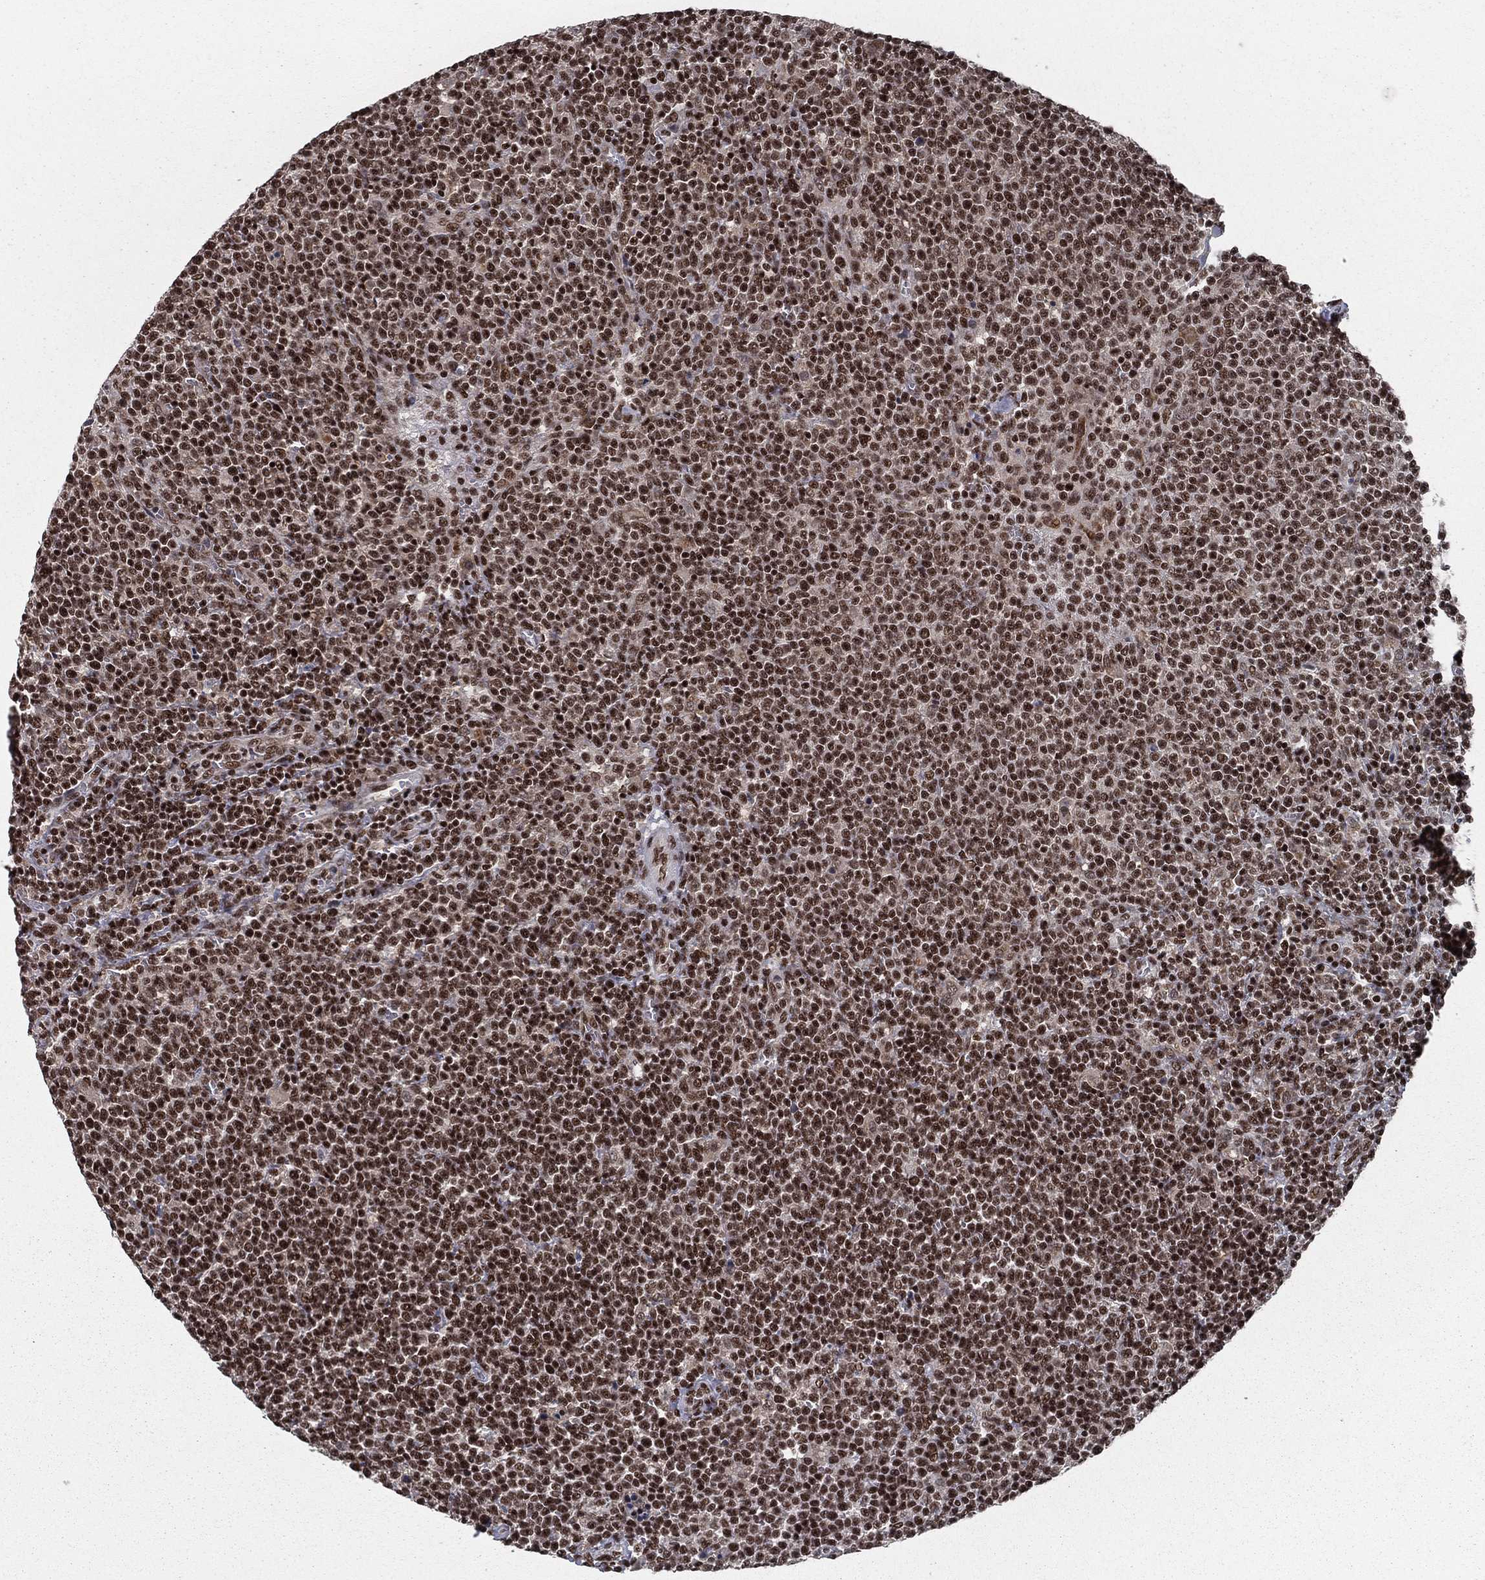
{"staining": {"intensity": "strong", "quantity": ">75%", "location": "nuclear"}, "tissue": "lymphoma", "cell_type": "Tumor cells", "image_type": "cancer", "snomed": [{"axis": "morphology", "description": "Malignant lymphoma, non-Hodgkin's type, High grade"}, {"axis": "topography", "description": "Lymph node"}], "caption": "DAB immunohistochemical staining of human lymphoma displays strong nuclear protein staining in about >75% of tumor cells. (brown staining indicates protein expression, while blue staining denotes nuclei).", "gene": "NFYB", "patient": {"sex": "male", "age": 61}}